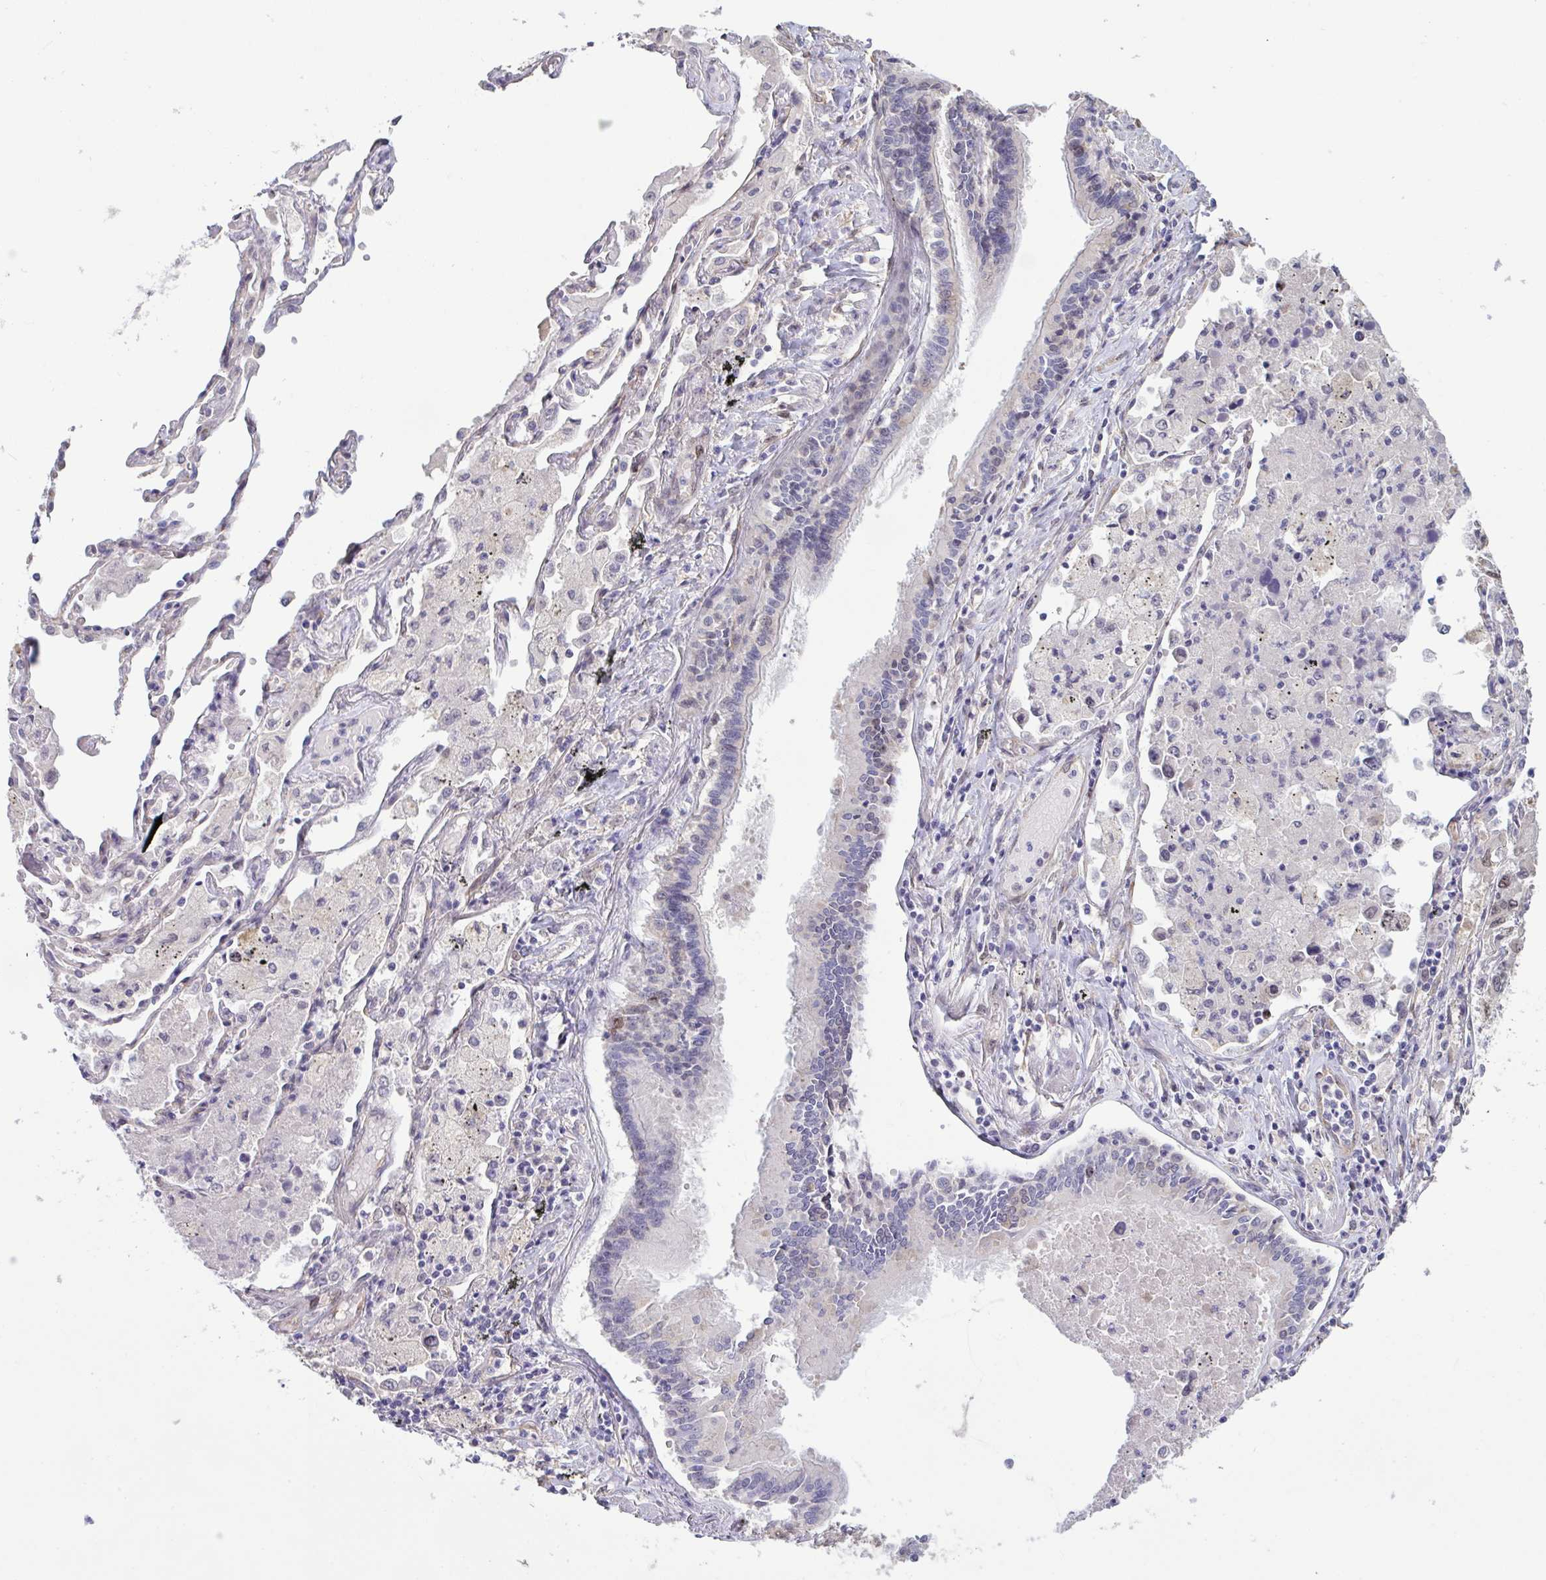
{"staining": {"intensity": "weak", "quantity": "<25%", "location": "nuclear"}, "tissue": "lung cancer", "cell_type": "Tumor cells", "image_type": "cancer", "snomed": [{"axis": "morphology", "description": "Adenocarcinoma, NOS"}, {"axis": "topography", "description": "Lung"}], "caption": "IHC of human lung cancer reveals no staining in tumor cells.", "gene": "SETD7", "patient": {"sex": "male", "age": 64}}